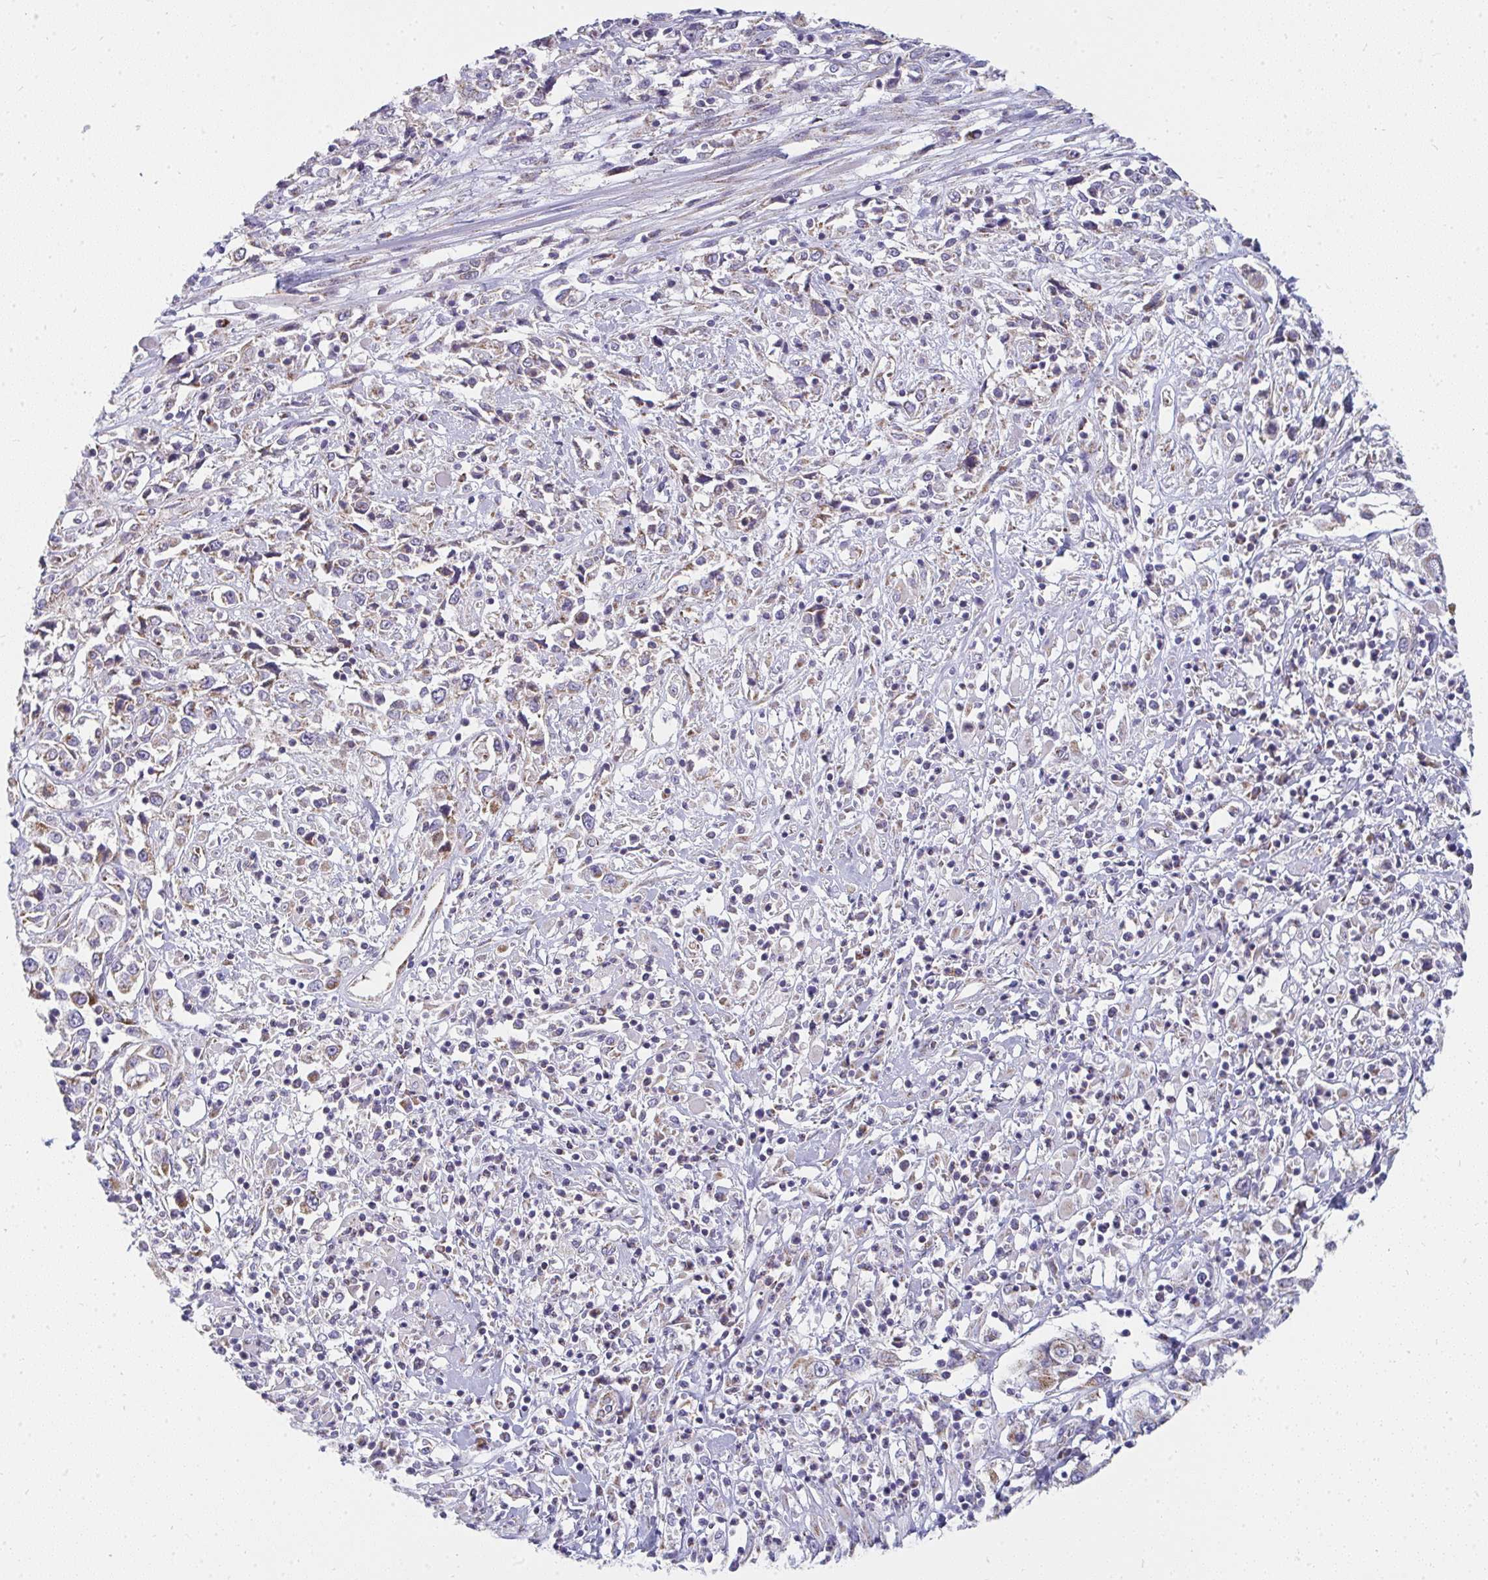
{"staining": {"intensity": "negative", "quantity": "none", "location": "none"}, "tissue": "cervical cancer", "cell_type": "Tumor cells", "image_type": "cancer", "snomed": [{"axis": "morphology", "description": "Adenocarcinoma, NOS"}, {"axis": "topography", "description": "Cervix"}], "caption": "Cervical cancer stained for a protein using immunohistochemistry (IHC) reveals no positivity tumor cells.", "gene": "FAHD1", "patient": {"sex": "female", "age": 40}}